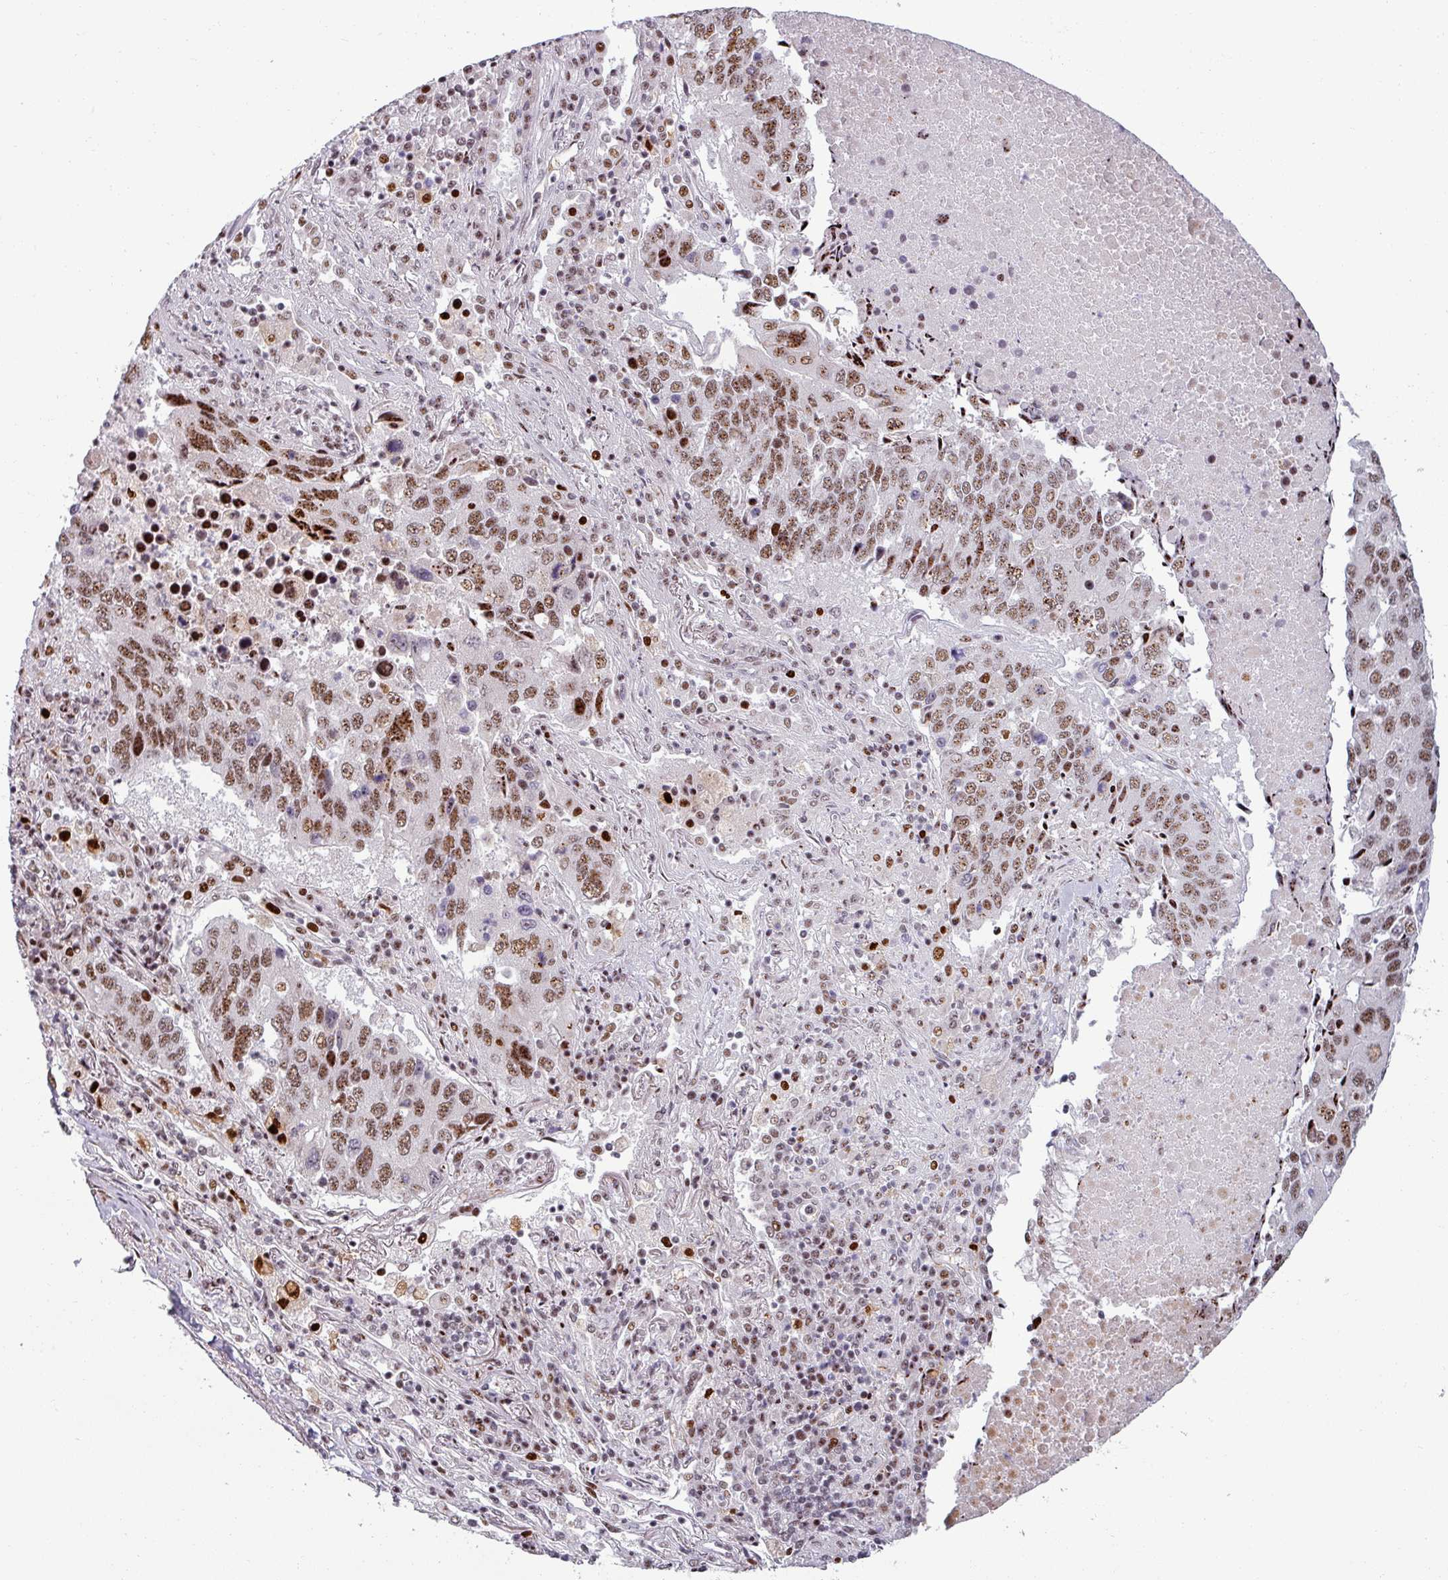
{"staining": {"intensity": "moderate", "quantity": ">75%", "location": "nuclear"}, "tissue": "lung cancer", "cell_type": "Tumor cells", "image_type": "cancer", "snomed": [{"axis": "morphology", "description": "Squamous cell carcinoma, NOS"}, {"axis": "topography", "description": "Lung"}], "caption": "DAB (3,3'-diaminobenzidine) immunohistochemical staining of lung cancer (squamous cell carcinoma) shows moderate nuclear protein positivity in about >75% of tumor cells. Immunohistochemistry (ihc) stains the protein in brown and the nuclei are stained blue.", "gene": "NCOR1", "patient": {"sex": "female", "age": 66}}